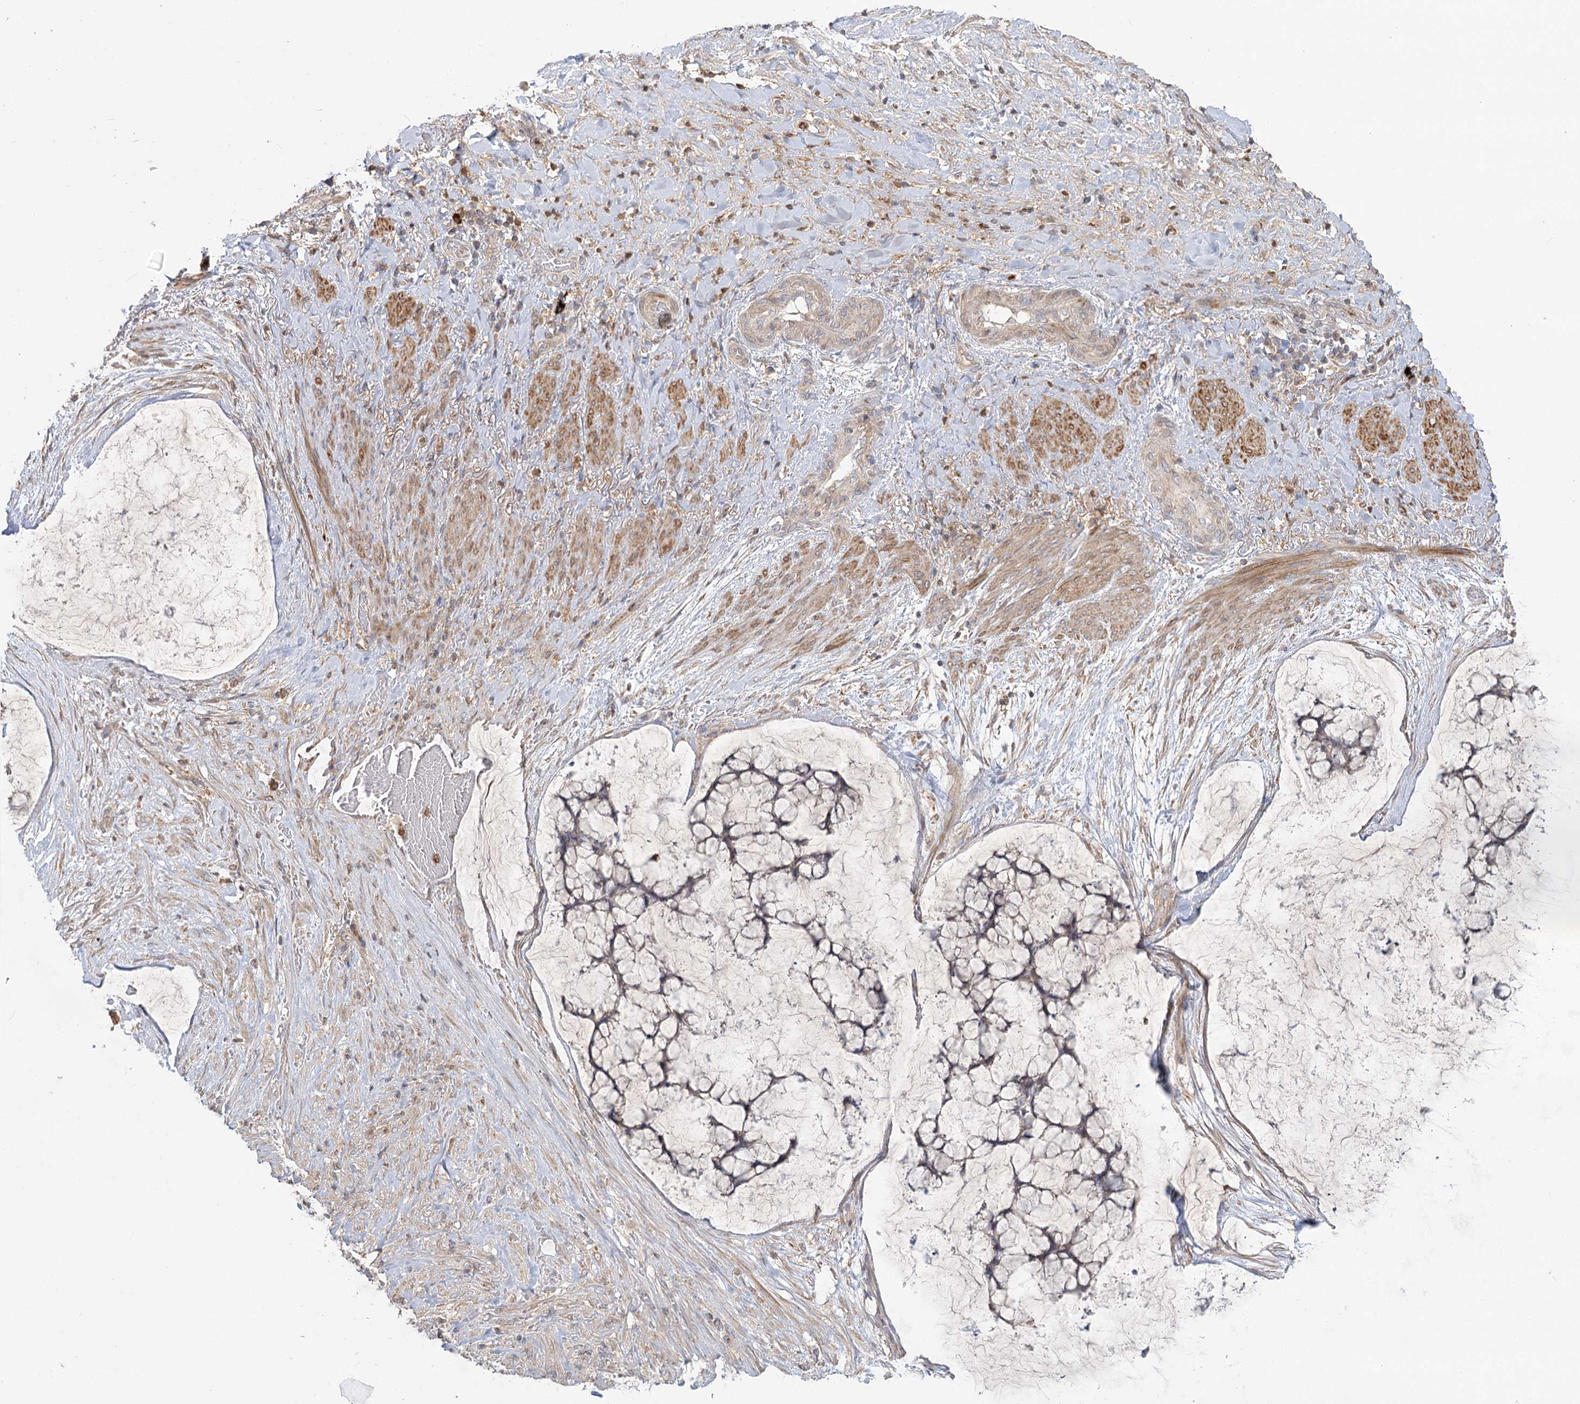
{"staining": {"intensity": "weak", "quantity": "<25%", "location": "cytoplasmic/membranous"}, "tissue": "ovarian cancer", "cell_type": "Tumor cells", "image_type": "cancer", "snomed": [{"axis": "morphology", "description": "Cystadenocarcinoma, mucinous, NOS"}, {"axis": "topography", "description": "Ovary"}], "caption": "Tumor cells are negative for brown protein staining in ovarian mucinous cystadenocarcinoma.", "gene": "MTMR3", "patient": {"sex": "female", "age": 42}}